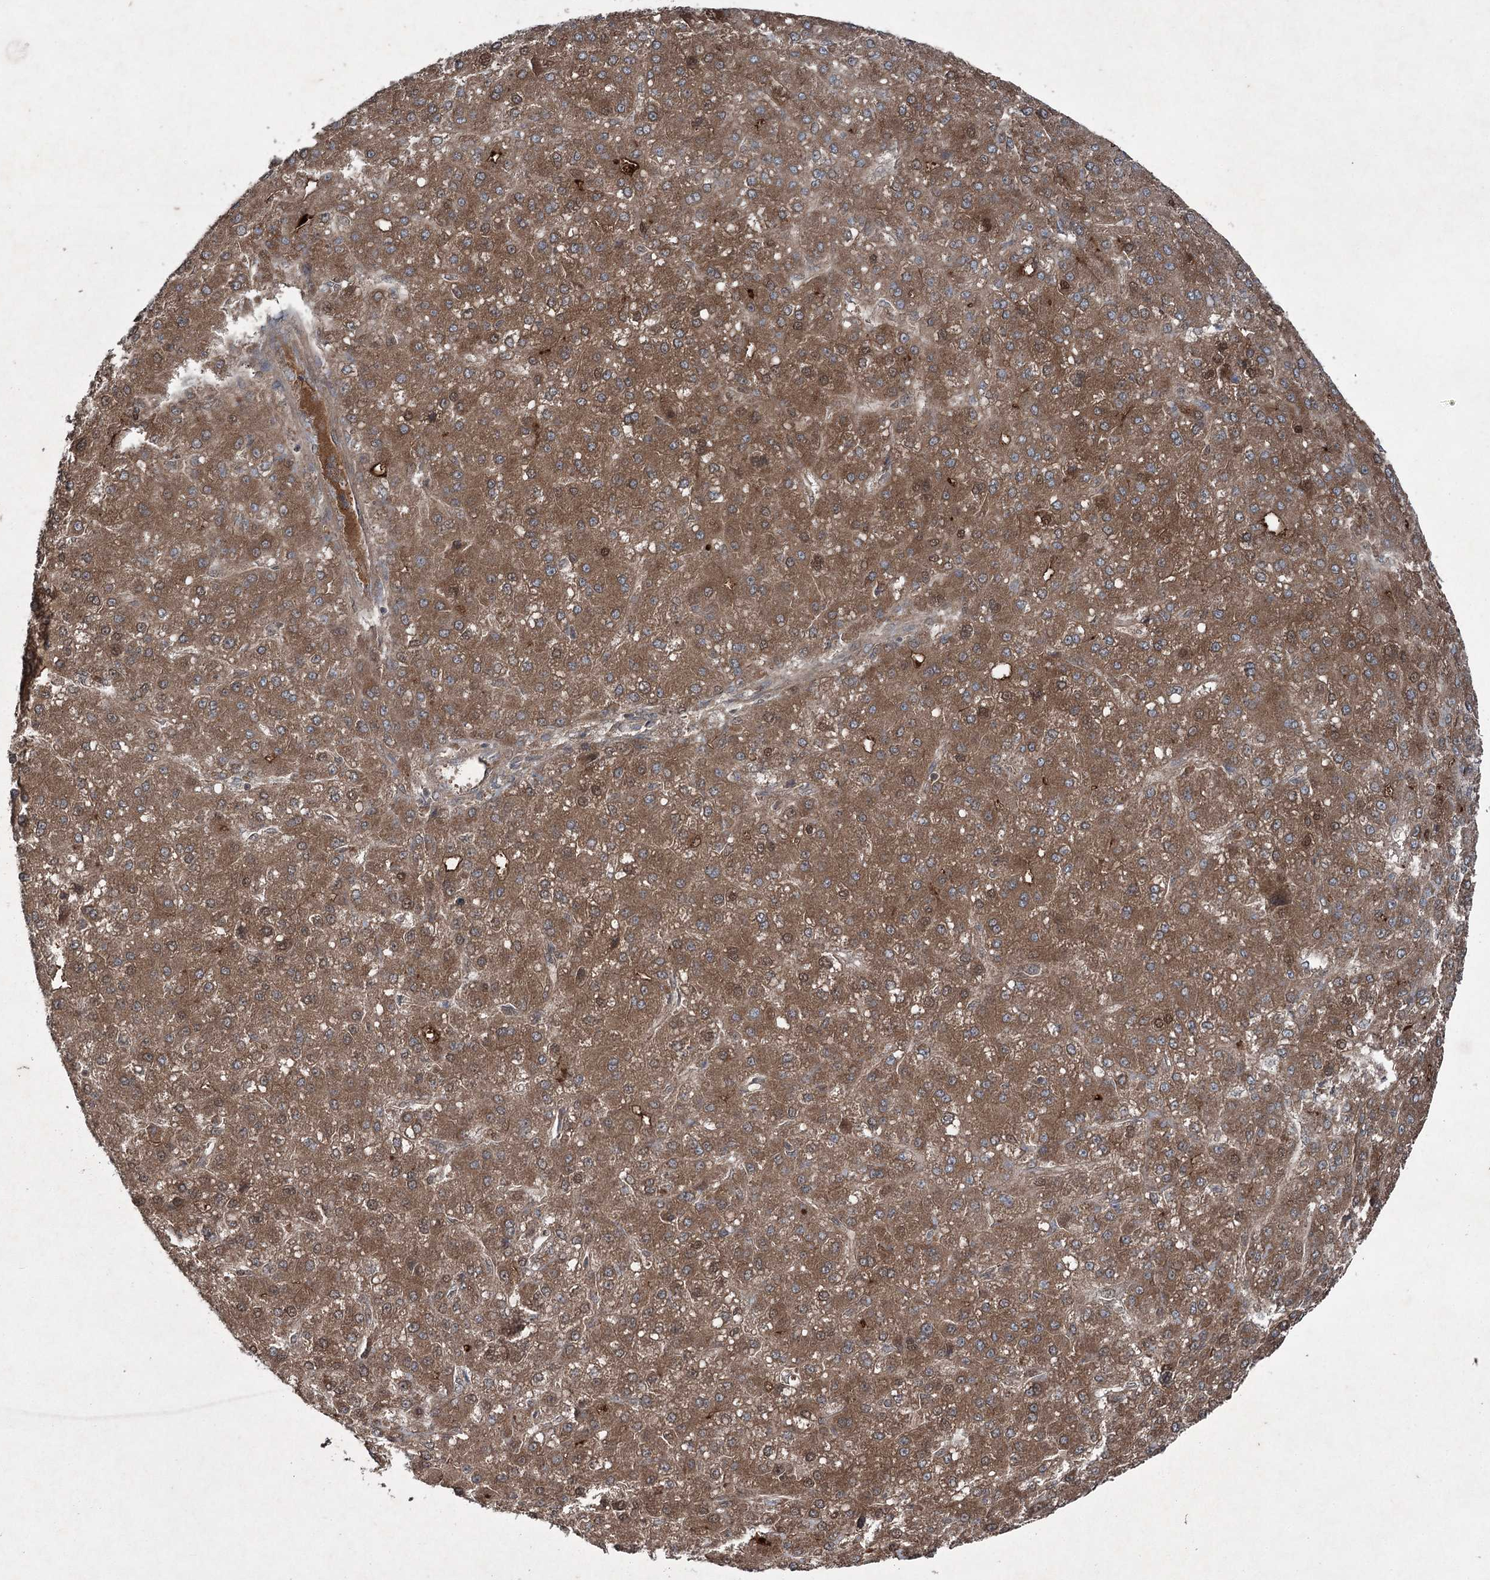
{"staining": {"intensity": "moderate", "quantity": ">75%", "location": "cytoplasmic/membranous"}, "tissue": "liver cancer", "cell_type": "Tumor cells", "image_type": "cancer", "snomed": [{"axis": "morphology", "description": "Carcinoma, Hepatocellular, NOS"}, {"axis": "topography", "description": "Liver"}], "caption": "Moderate cytoplasmic/membranous positivity is identified in approximately >75% of tumor cells in hepatocellular carcinoma (liver).", "gene": "PGLYRP2", "patient": {"sex": "male", "age": 67}}